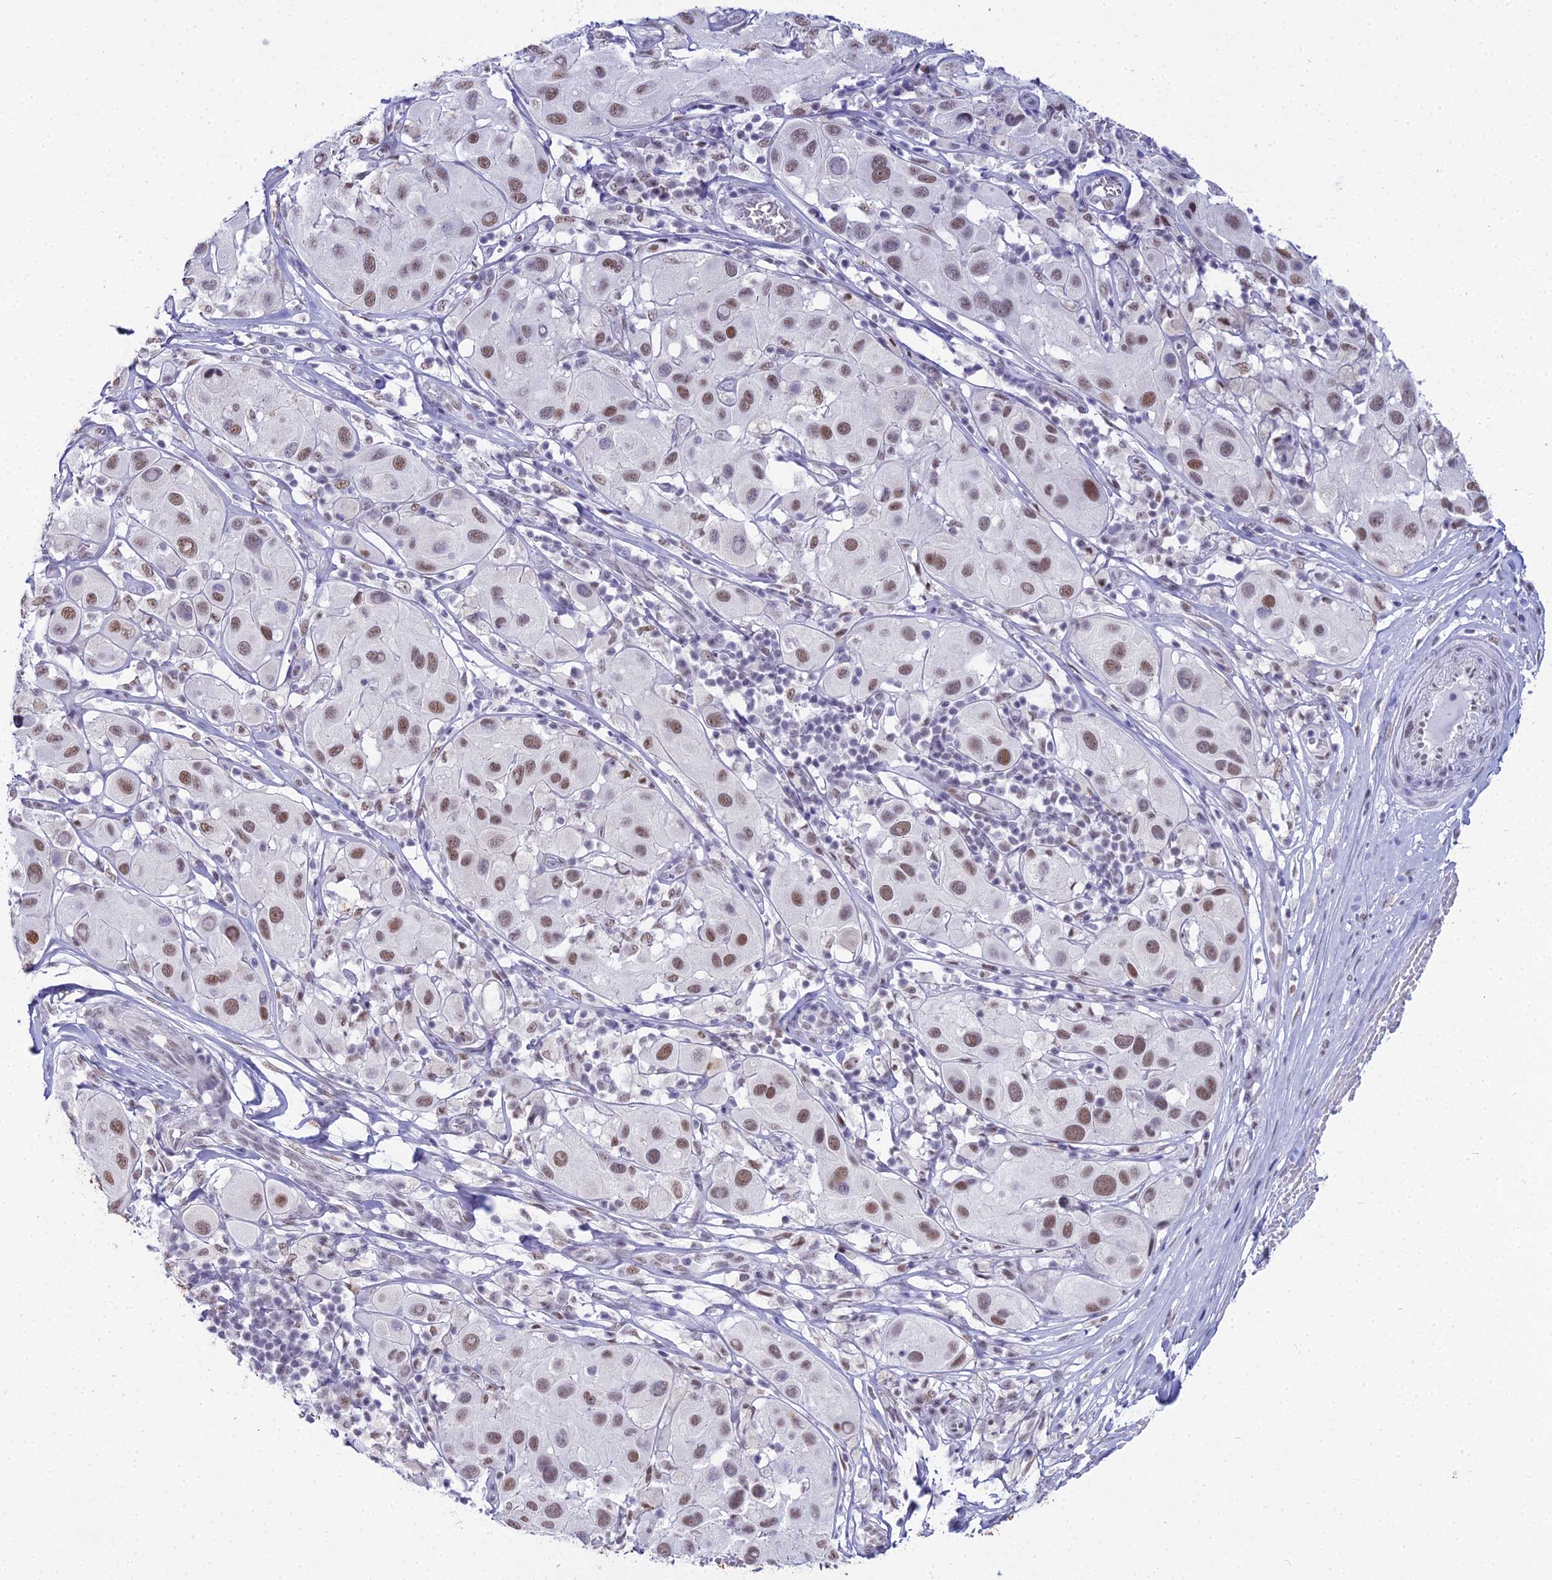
{"staining": {"intensity": "moderate", "quantity": ">75%", "location": "nuclear"}, "tissue": "melanoma", "cell_type": "Tumor cells", "image_type": "cancer", "snomed": [{"axis": "morphology", "description": "Malignant melanoma, Metastatic site"}, {"axis": "topography", "description": "Skin"}], "caption": "This is a photomicrograph of immunohistochemistry (IHC) staining of malignant melanoma (metastatic site), which shows moderate staining in the nuclear of tumor cells.", "gene": "RBM12", "patient": {"sex": "male", "age": 41}}